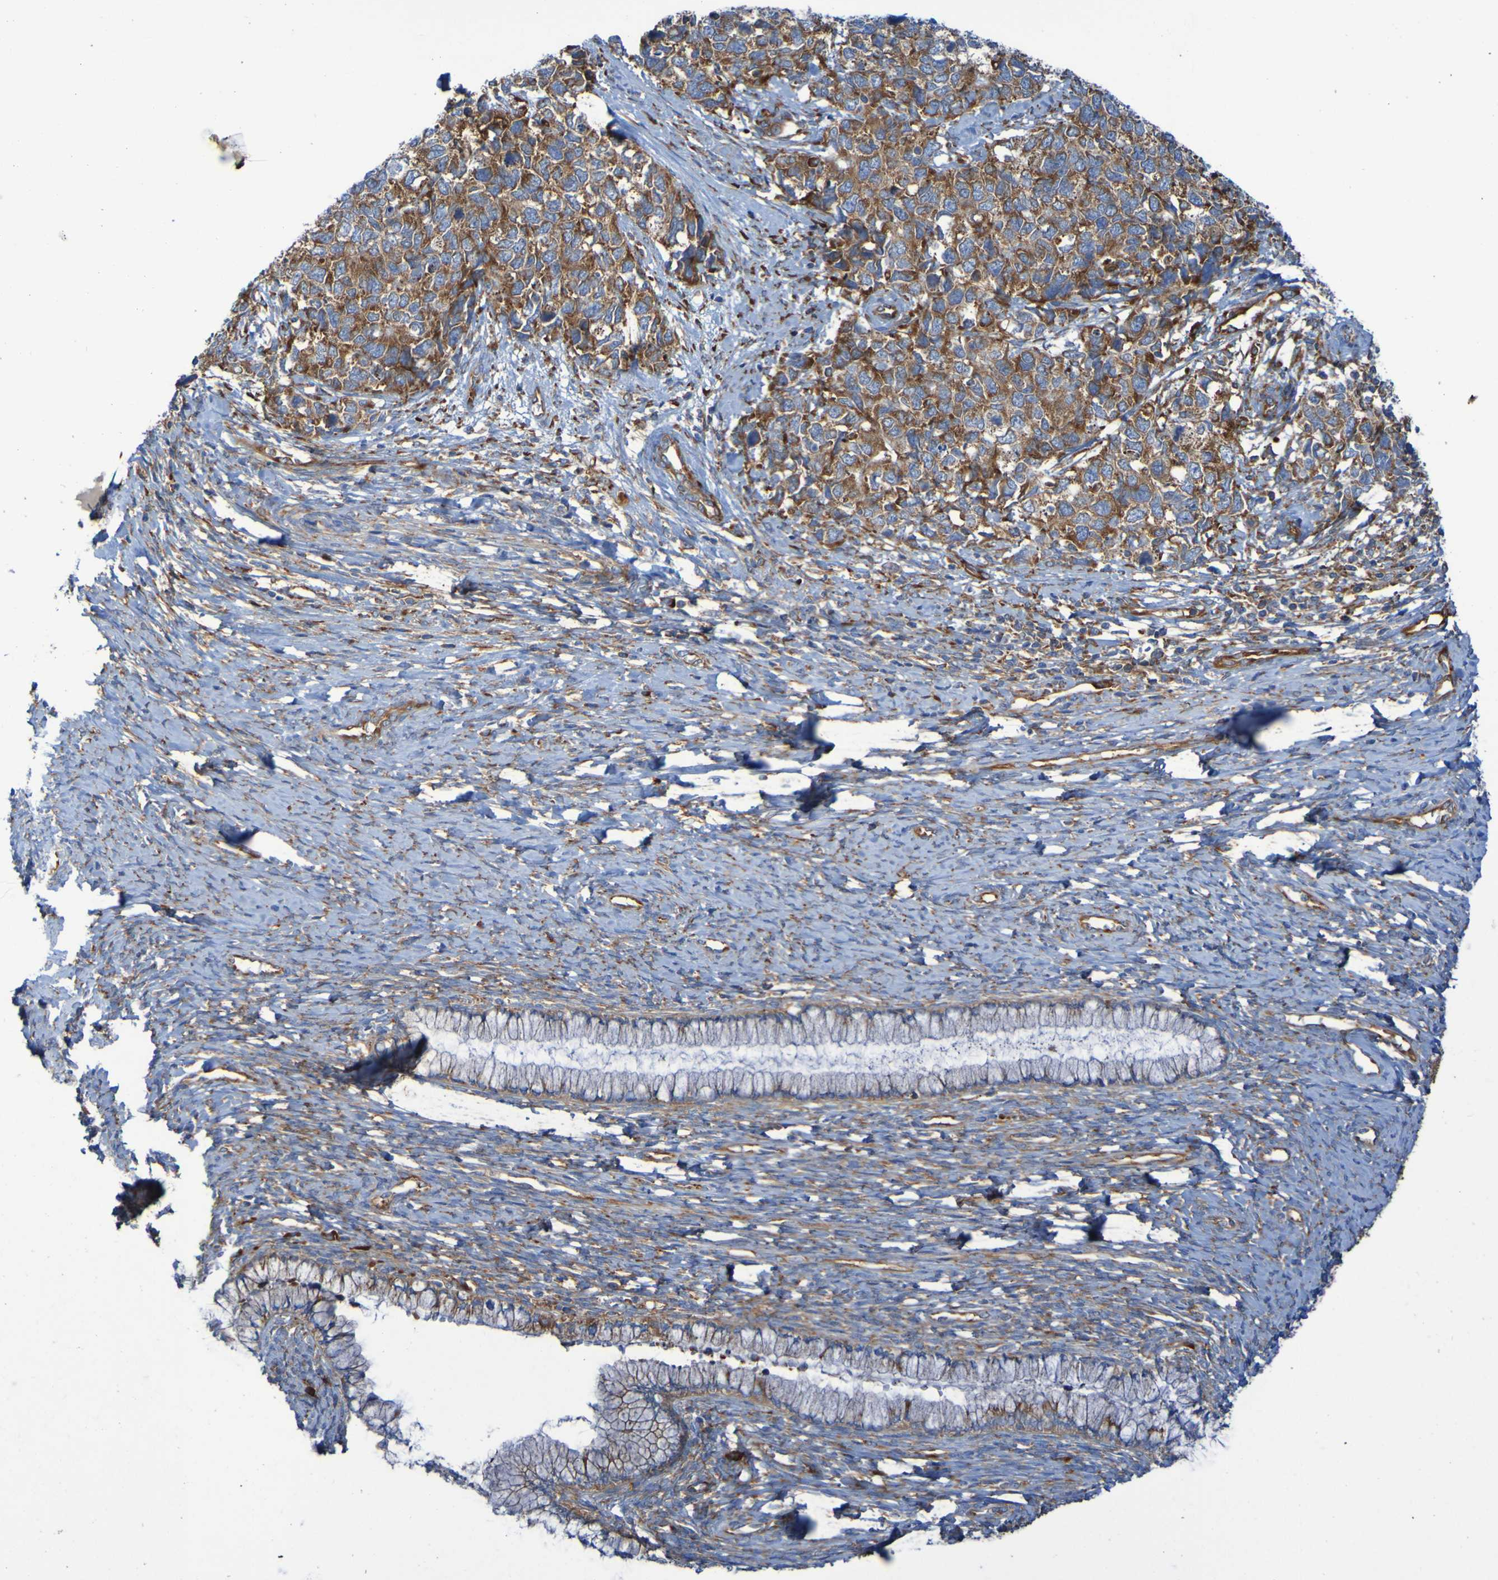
{"staining": {"intensity": "moderate", "quantity": ">75%", "location": "cytoplasmic/membranous"}, "tissue": "cervical cancer", "cell_type": "Tumor cells", "image_type": "cancer", "snomed": [{"axis": "morphology", "description": "Squamous cell carcinoma, NOS"}, {"axis": "topography", "description": "Cervix"}], "caption": "IHC image of neoplastic tissue: human cervical cancer (squamous cell carcinoma) stained using immunohistochemistry (IHC) shows medium levels of moderate protein expression localized specifically in the cytoplasmic/membranous of tumor cells, appearing as a cytoplasmic/membranous brown color.", "gene": "RPL10", "patient": {"sex": "female", "age": 63}}